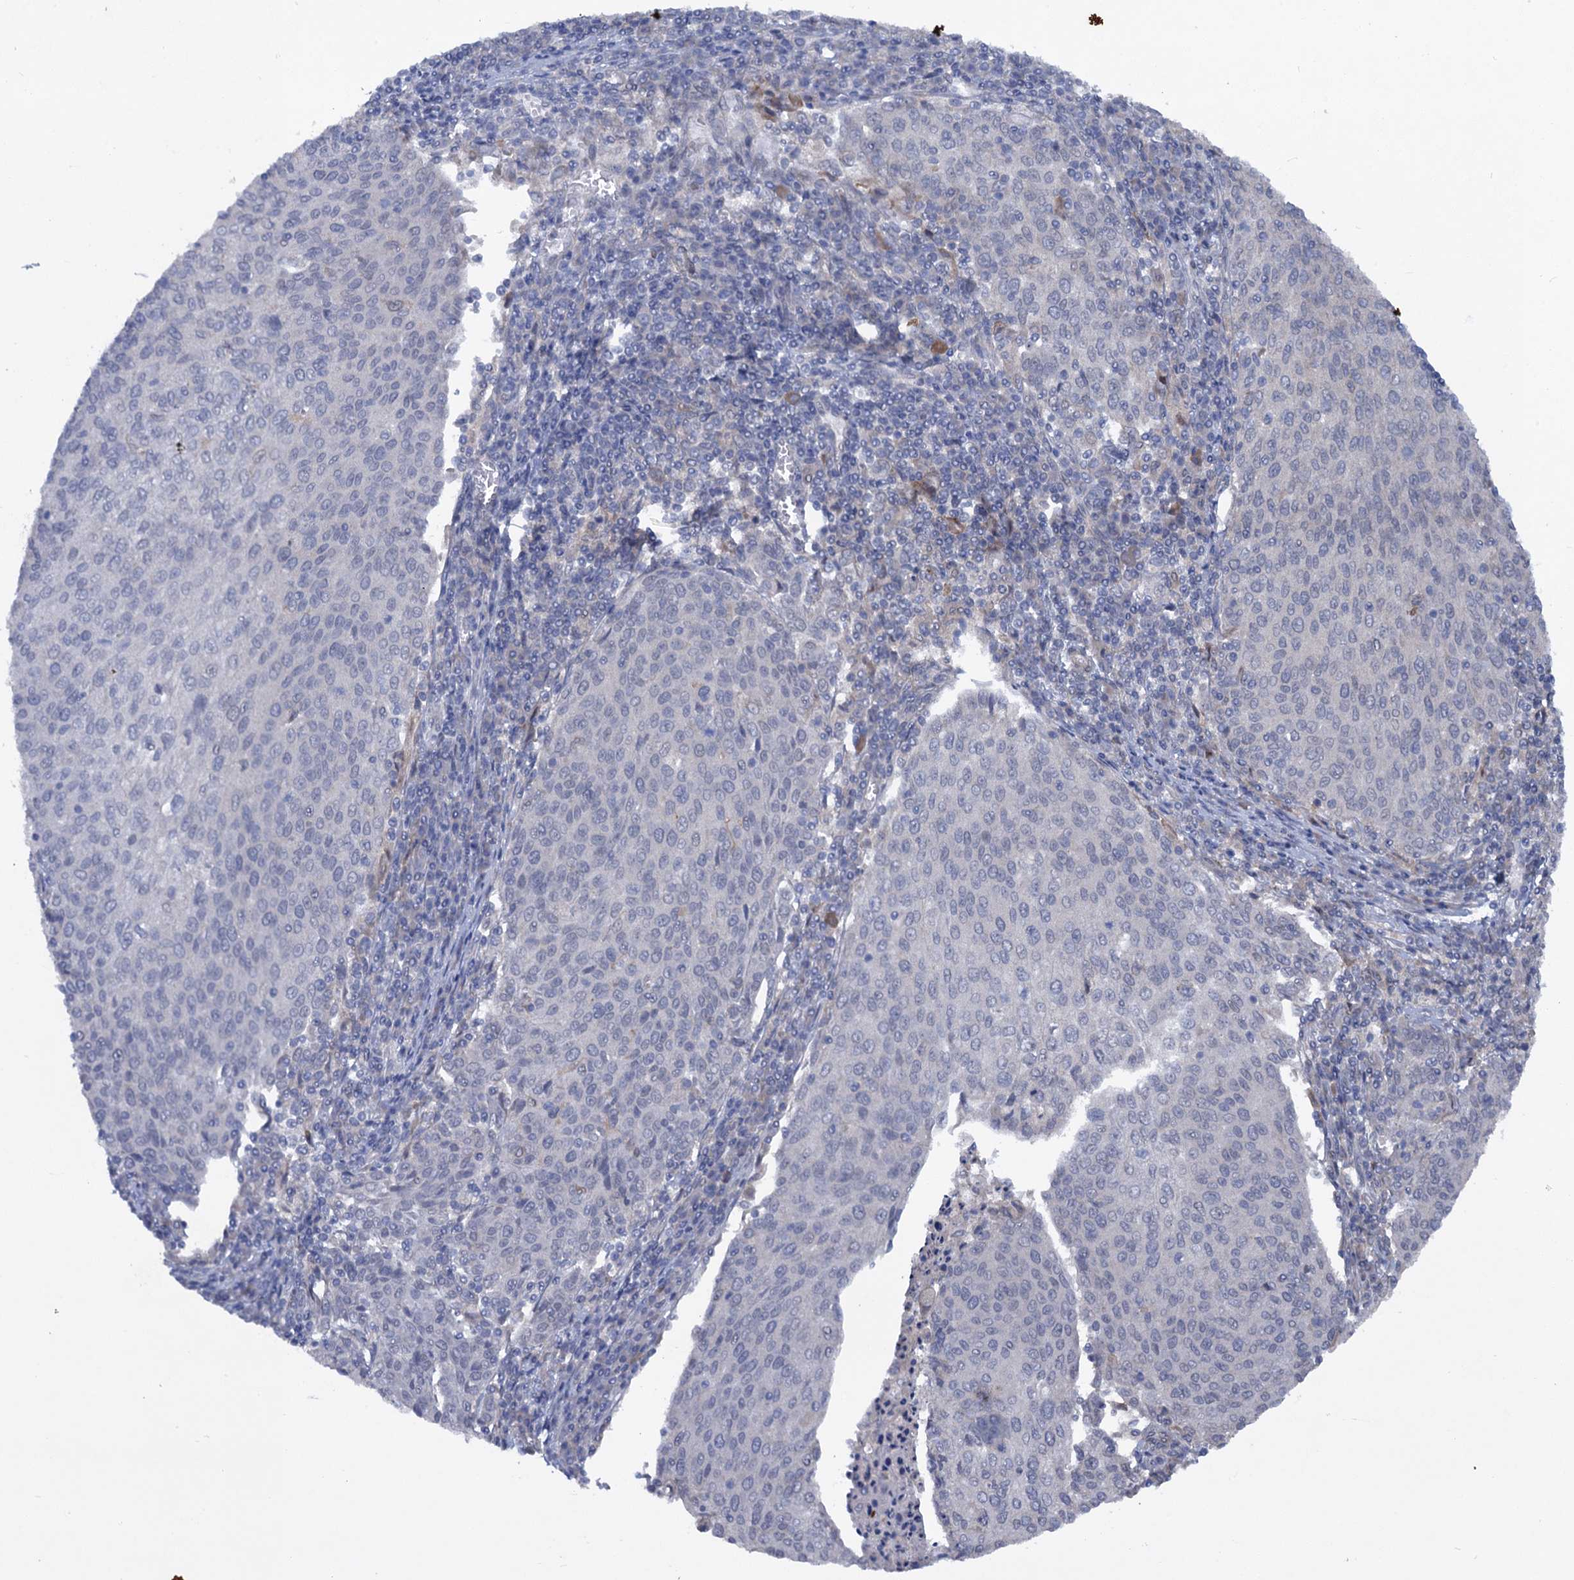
{"staining": {"intensity": "negative", "quantity": "none", "location": "none"}, "tissue": "cervical cancer", "cell_type": "Tumor cells", "image_type": "cancer", "snomed": [{"axis": "morphology", "description": "Squamous cell carcinoma, NOS"}, {"axis": "topography", "description": "Cervix"}], "caption": "Tumor cells show no significant protein expression in cervical cancer (squamous cell carcinoma). (DAB immunohistochemistry visualized using brightfield microscopy, high magnification).", "gene": "NUDT22", "patient": {"sex": "female", "age": 46}}